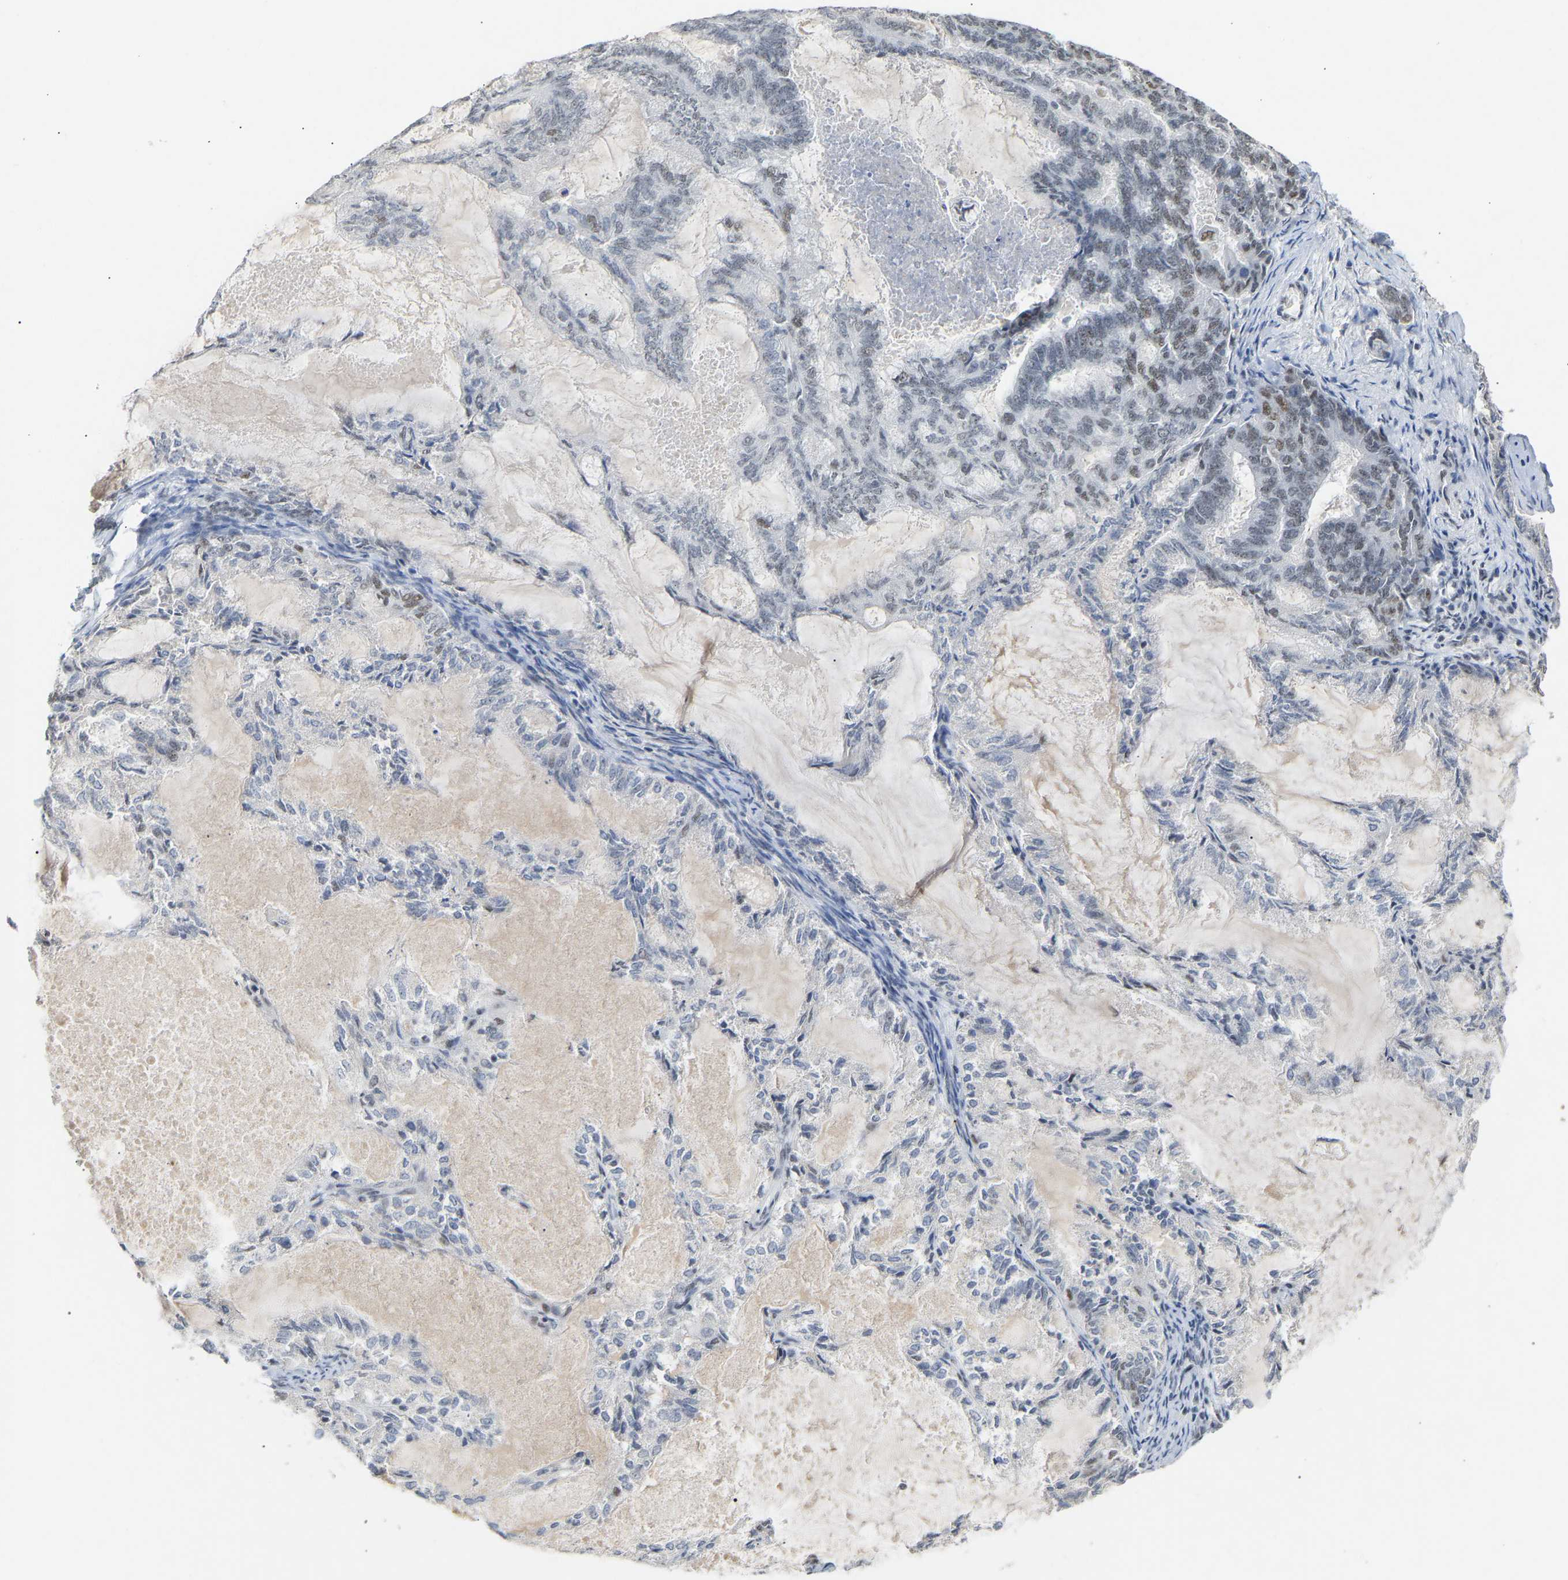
{"staining": {"intensity": "weak", "quantity": "<25%", "location": "nuclear"}, "tissue": "endometrial cancer", "cell_type": "Tumor cells", "image_type": "cancer", "snomed": [{"axis": "morphology", "description": "Adenocarcinoma, NOS"}, {"axis": "topography", "description": "Endometrium"}], "caption": "A high-resolution micrograph shows IHC staining of adenocarcinoma (endometrial), which exhibits no significant positivity in tumor cells. (Brightfield microscopy of DAB IHC at high magnification).", "gene": "NELFB", "patient": {"sex": "female", "age": 86}}